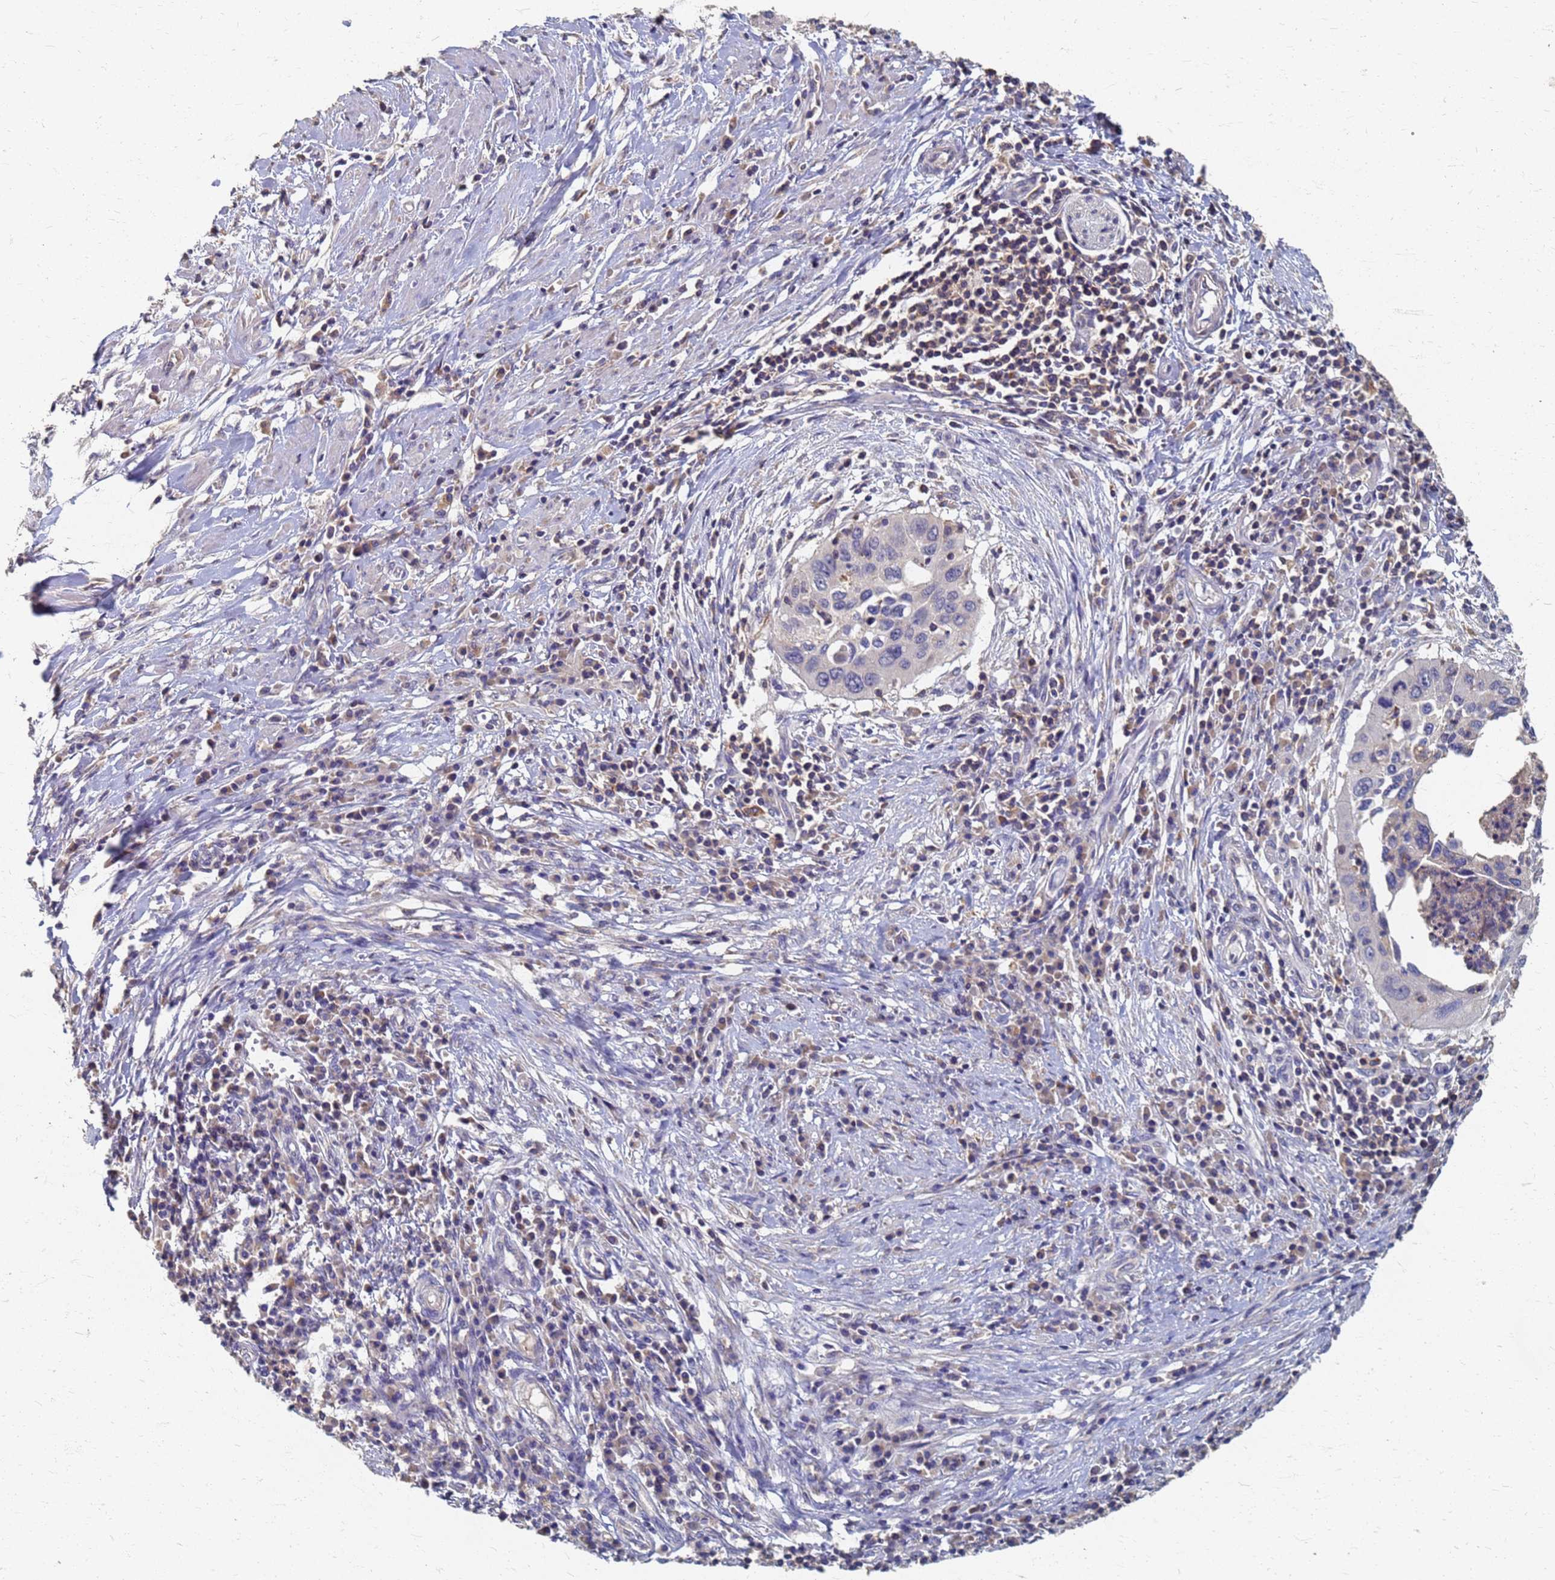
{"staining": {"intensity": "negative", "quantity": "none", "location": "none"}, "tissue": "cervical cancer", "cell_type": "Tumor cells", "image_type": "cancer", "snomed": [{"axis": "morphology", "description": "Squamous cell carcinoma, NOS"}, {"axis": "topography", "description": "Cervix"}], "caption": "A high-resolution photomicrograph shows immunohistochemistry staining of cervical cancer, which shows no significant positivity in tumor cells.", "gene": "KRCC1", "patient": {"sex": "female", "age": 38}}